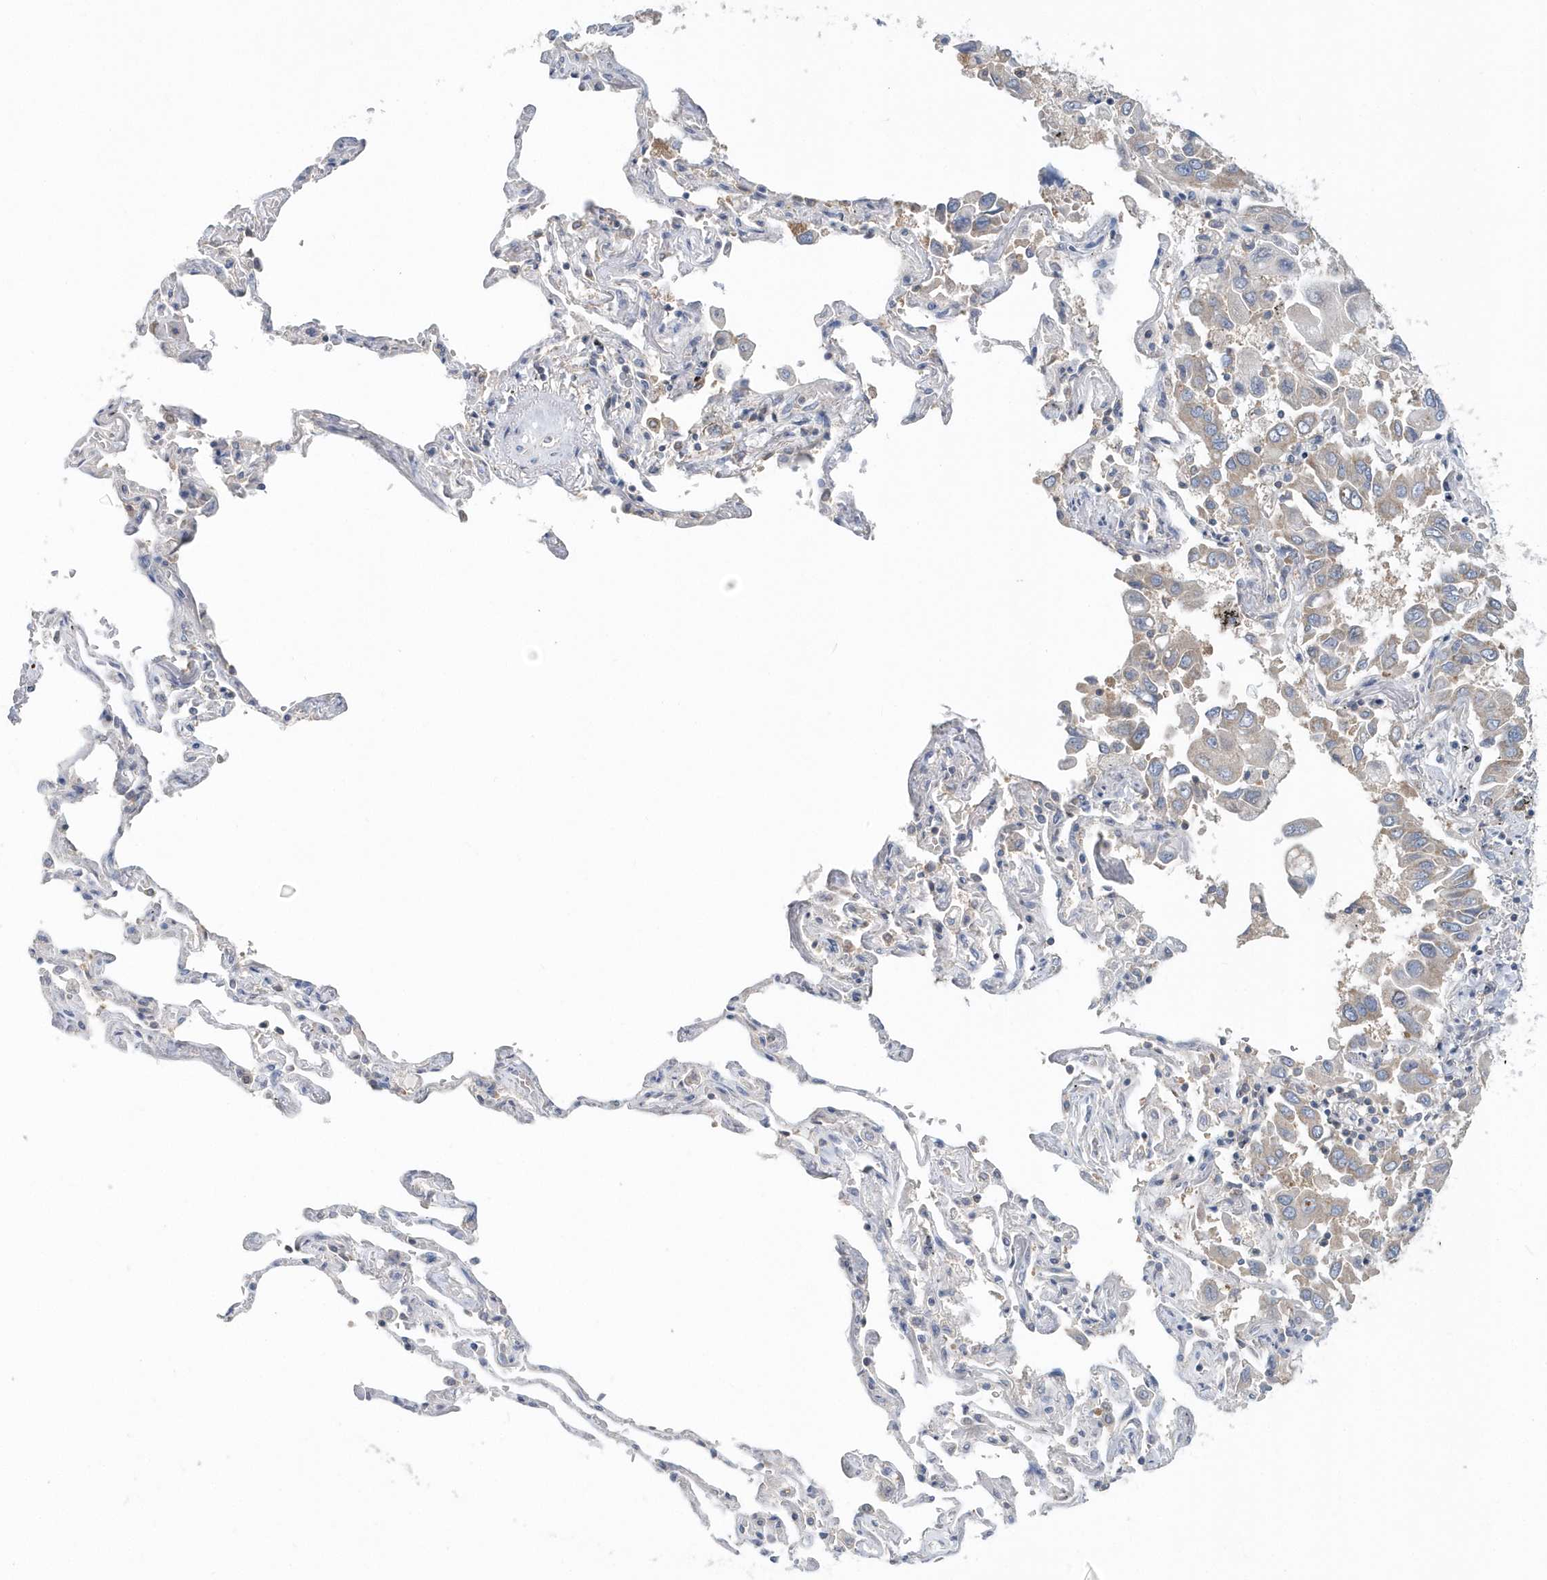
{"staining": {"intensity": "weak", "quantity": "<25%", "location": "cytoplasmic/membranous"}, "tissue": "lung cancer", "cell_type": "Tumor cells", "image_type": "cancer", "snomed": [{"axis": "morphology", "description": "Adenocarcinoma, NOS"}, {"axis": "topography", "description": "Lung"}], "caption": "This is an IHC image of human lung cancer (adenocarcinoma). There is no positivity in tumor cells.", "gene": "EIF3C", "patient": {"sex": "male", "age": 64}}